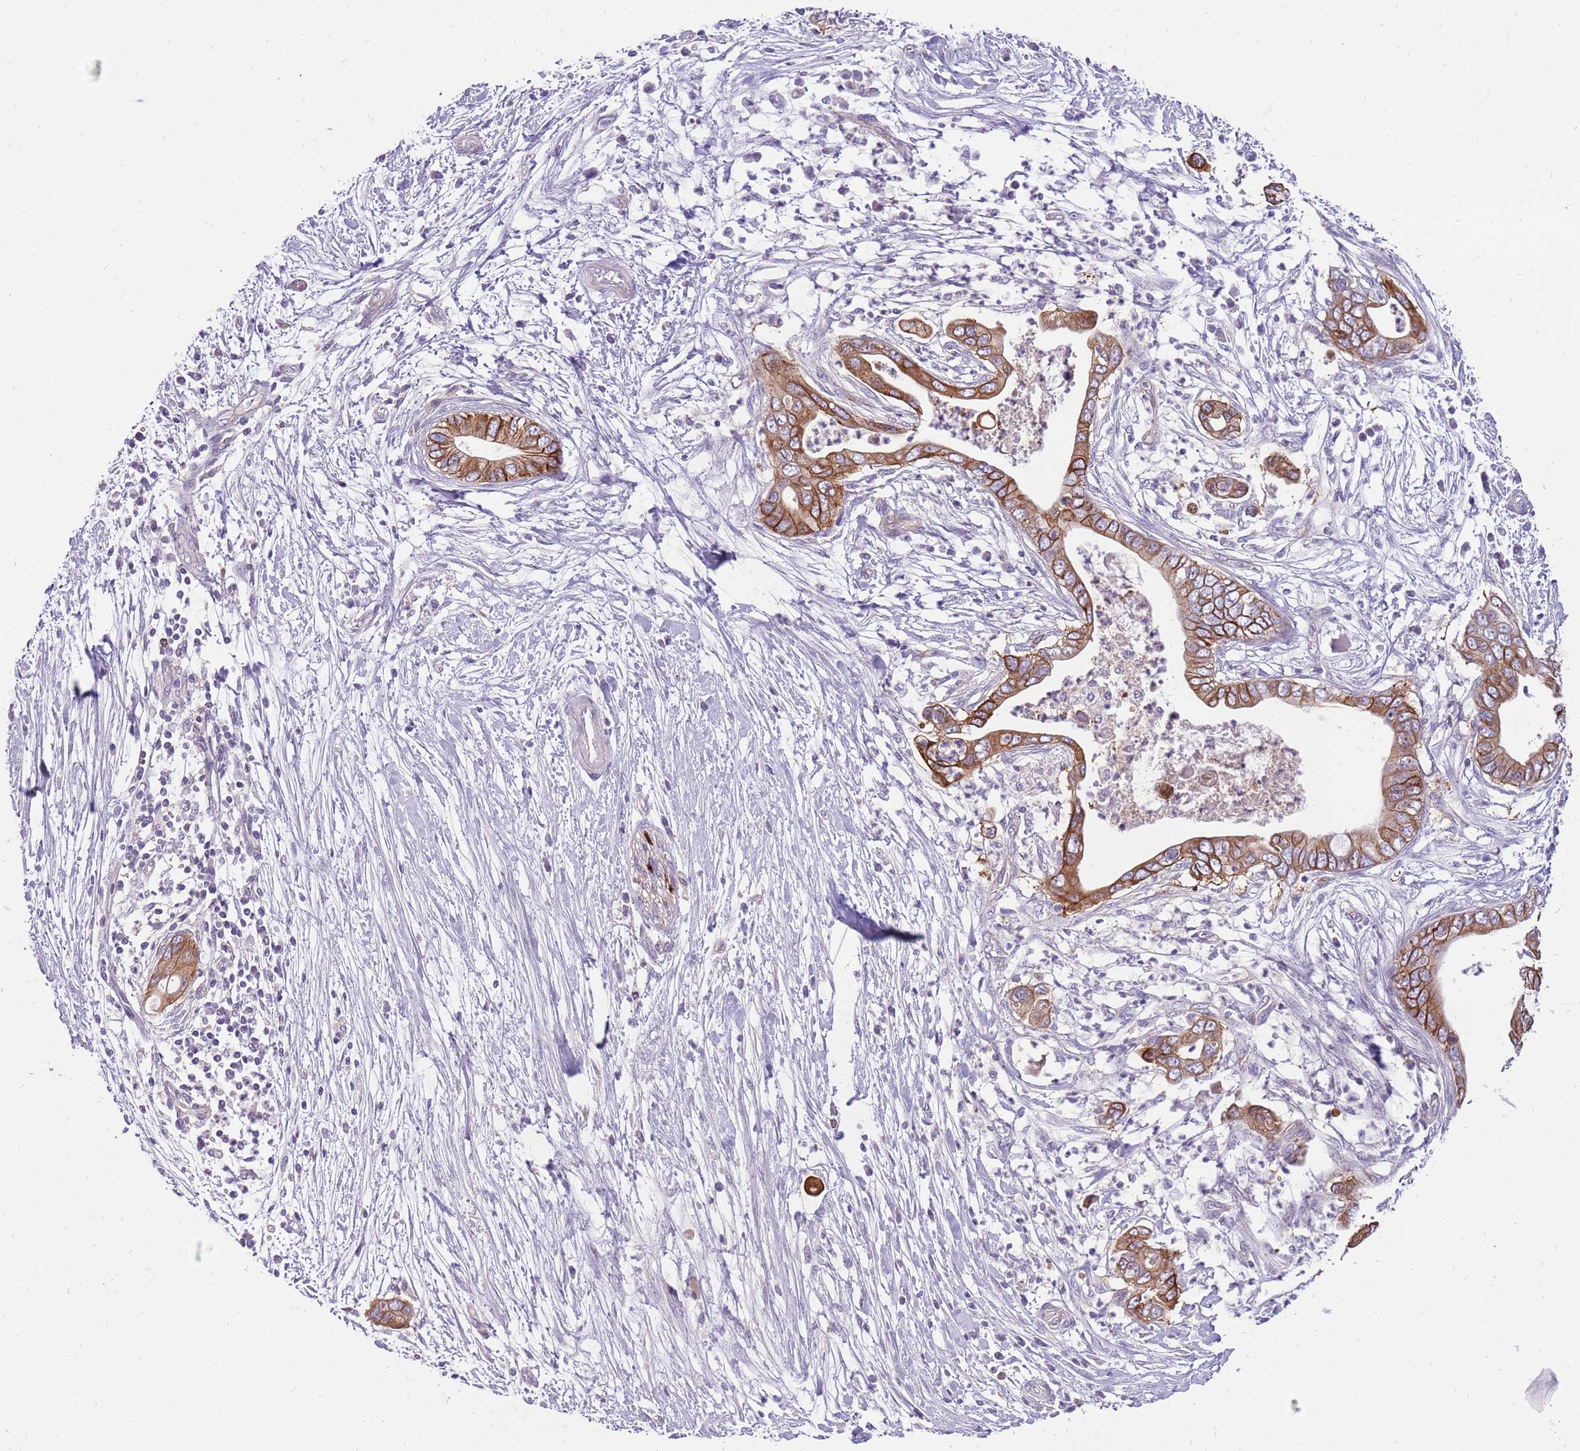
{"staining": {"intensity": "moderate", "quantity": ">75%", "location": "cytoplasmic/membranous"}, "tissue": "pancreatic cancer", "cell_type": "Tumor cells", "image_type": "cancer", "snomed": [{"axis": "morphology", "description": "Adenocarcinoma, NOS"}, {"axis": "topography", "description": "Pancreas"}], "caption": "An image of human pancreatic cancer (adenocarcinoma) stained for a protein reveals moderate cytoplasmic/membranous brown staining in tumor cells.", "gene": "WDR90", "patient": {"sex": "male", "age": 75}}